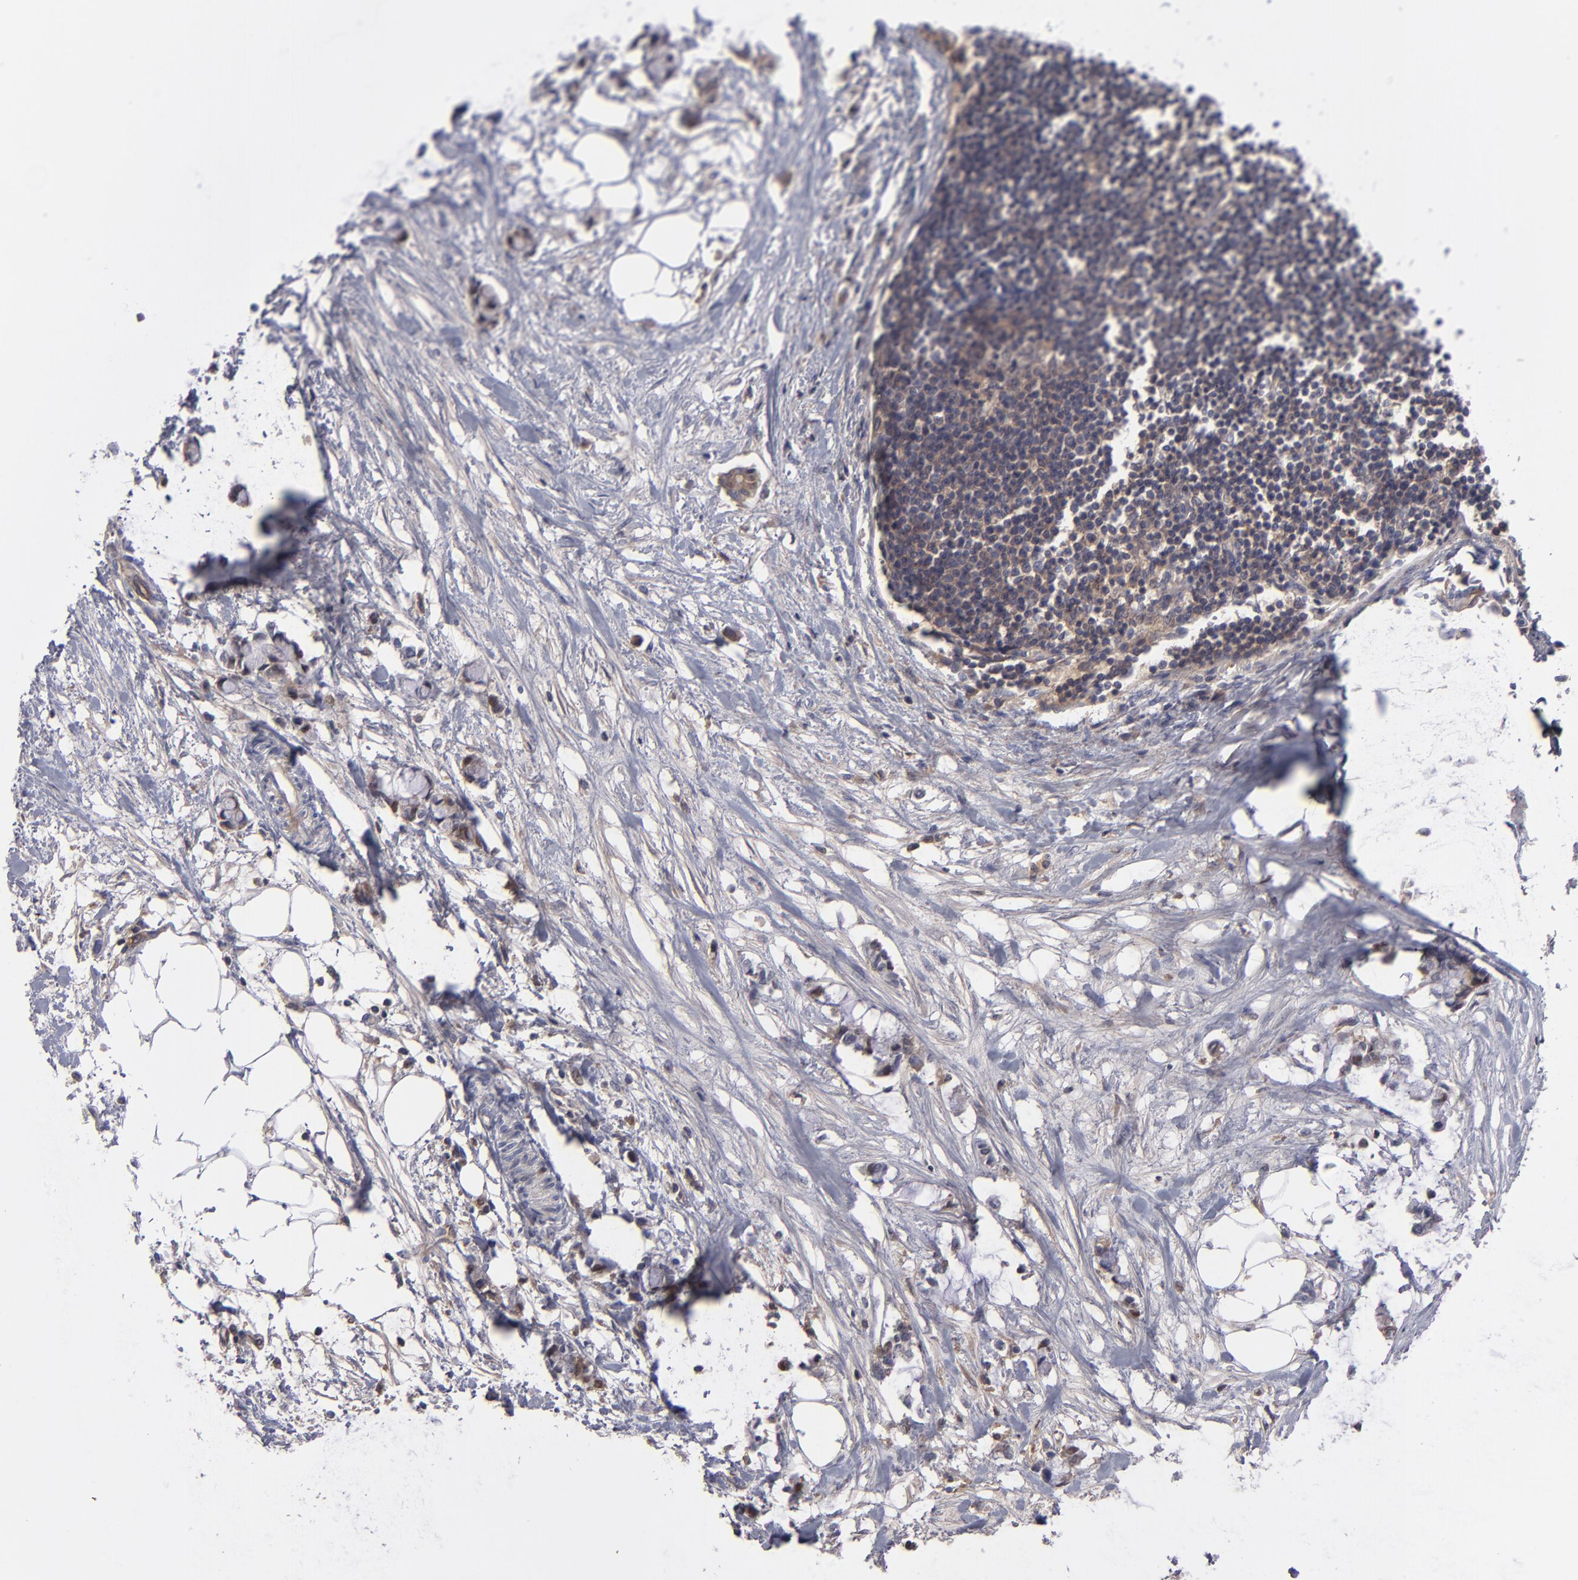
{"staining": {"intensity": "weak", "quantity": "<25%", "location": "cytoplasmic/membranous"}, "tissue": "colorectal cancer", "cell_type": "Tumor cells", "image_type": "cancer", "snomed": [{"axis": "morphology", "description": "Normal tissue, NOS"}, {"axis": "morphology", "description": "Adenocarcinoma, NOS"}, {"axis": "topography", "description": "Colon"}, {"axis": "topography", "description": "Peripheral nerve tissue"}], "caption": "Immunohistochemistry (IHC) photomicrograph of human colorectal adenocarcinoma stained for a protein (brown), which reveals no staining in tumor cells.", "gene": "ITIH4", "patient": {"sex": "male", "age": 14}}